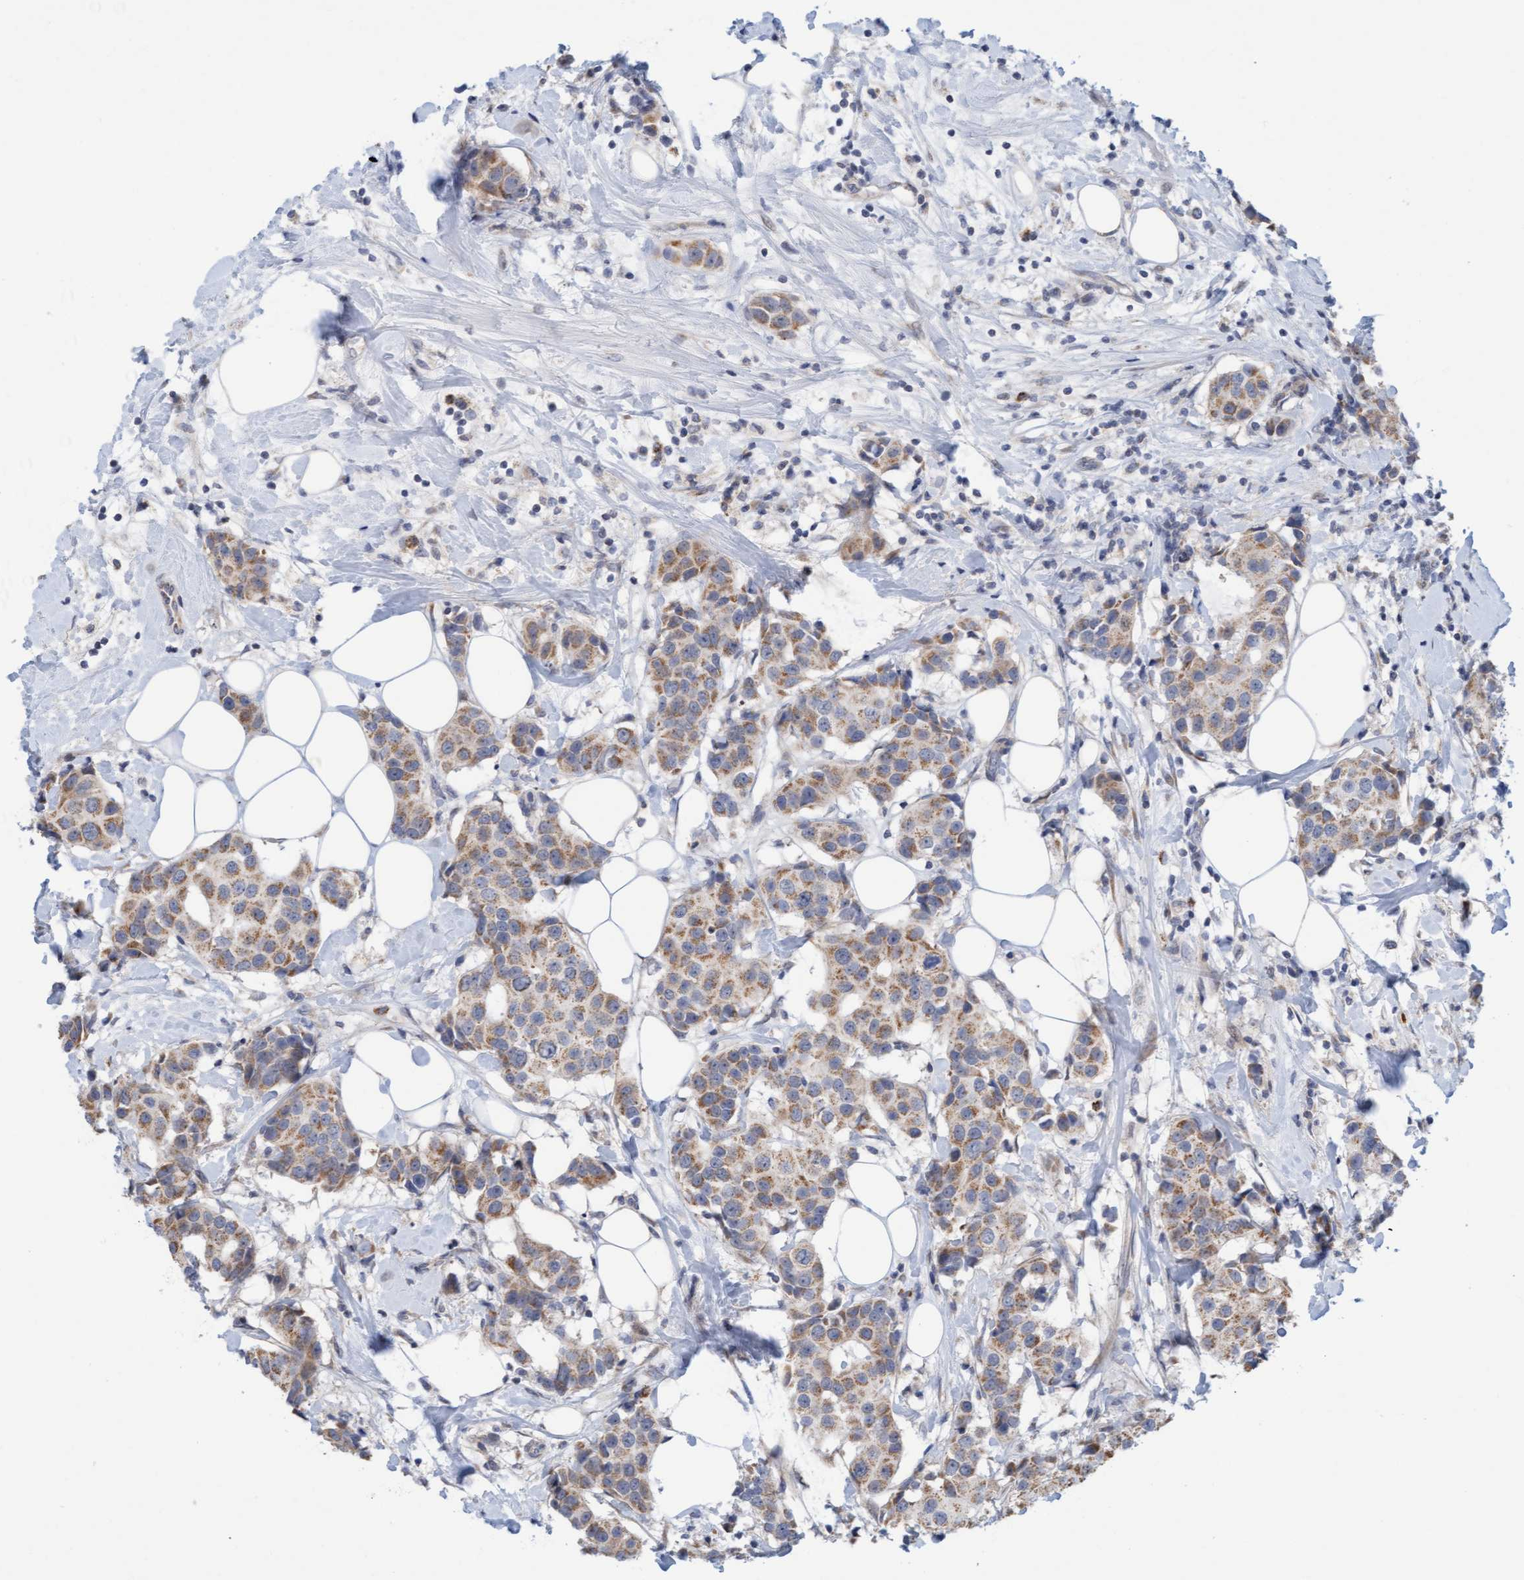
{"staining": {"intensity": "weak", "quantity": ">75%", "location": "cytoplasmic/membranous"}, "tissue": "breast cancer", "cell_type": "Tumor cells", "image_type": "cancer", "snomed": [{"axis": "morphology", "description": "Normal tissue, NOS"}, {"axis": "morphology", "description": "Duct carcinoma"}, {"axis": "topography", "description": "Breast"}], "caption": "Invasive ductal carcinoma (breast) stained with immunohistochemistry (IHC) shows weak cytoplasmic/membranous expression in about >75% of tumor cells.", "gene": "ZC3H3", "patient": {"sex": "female", "age": 39}}